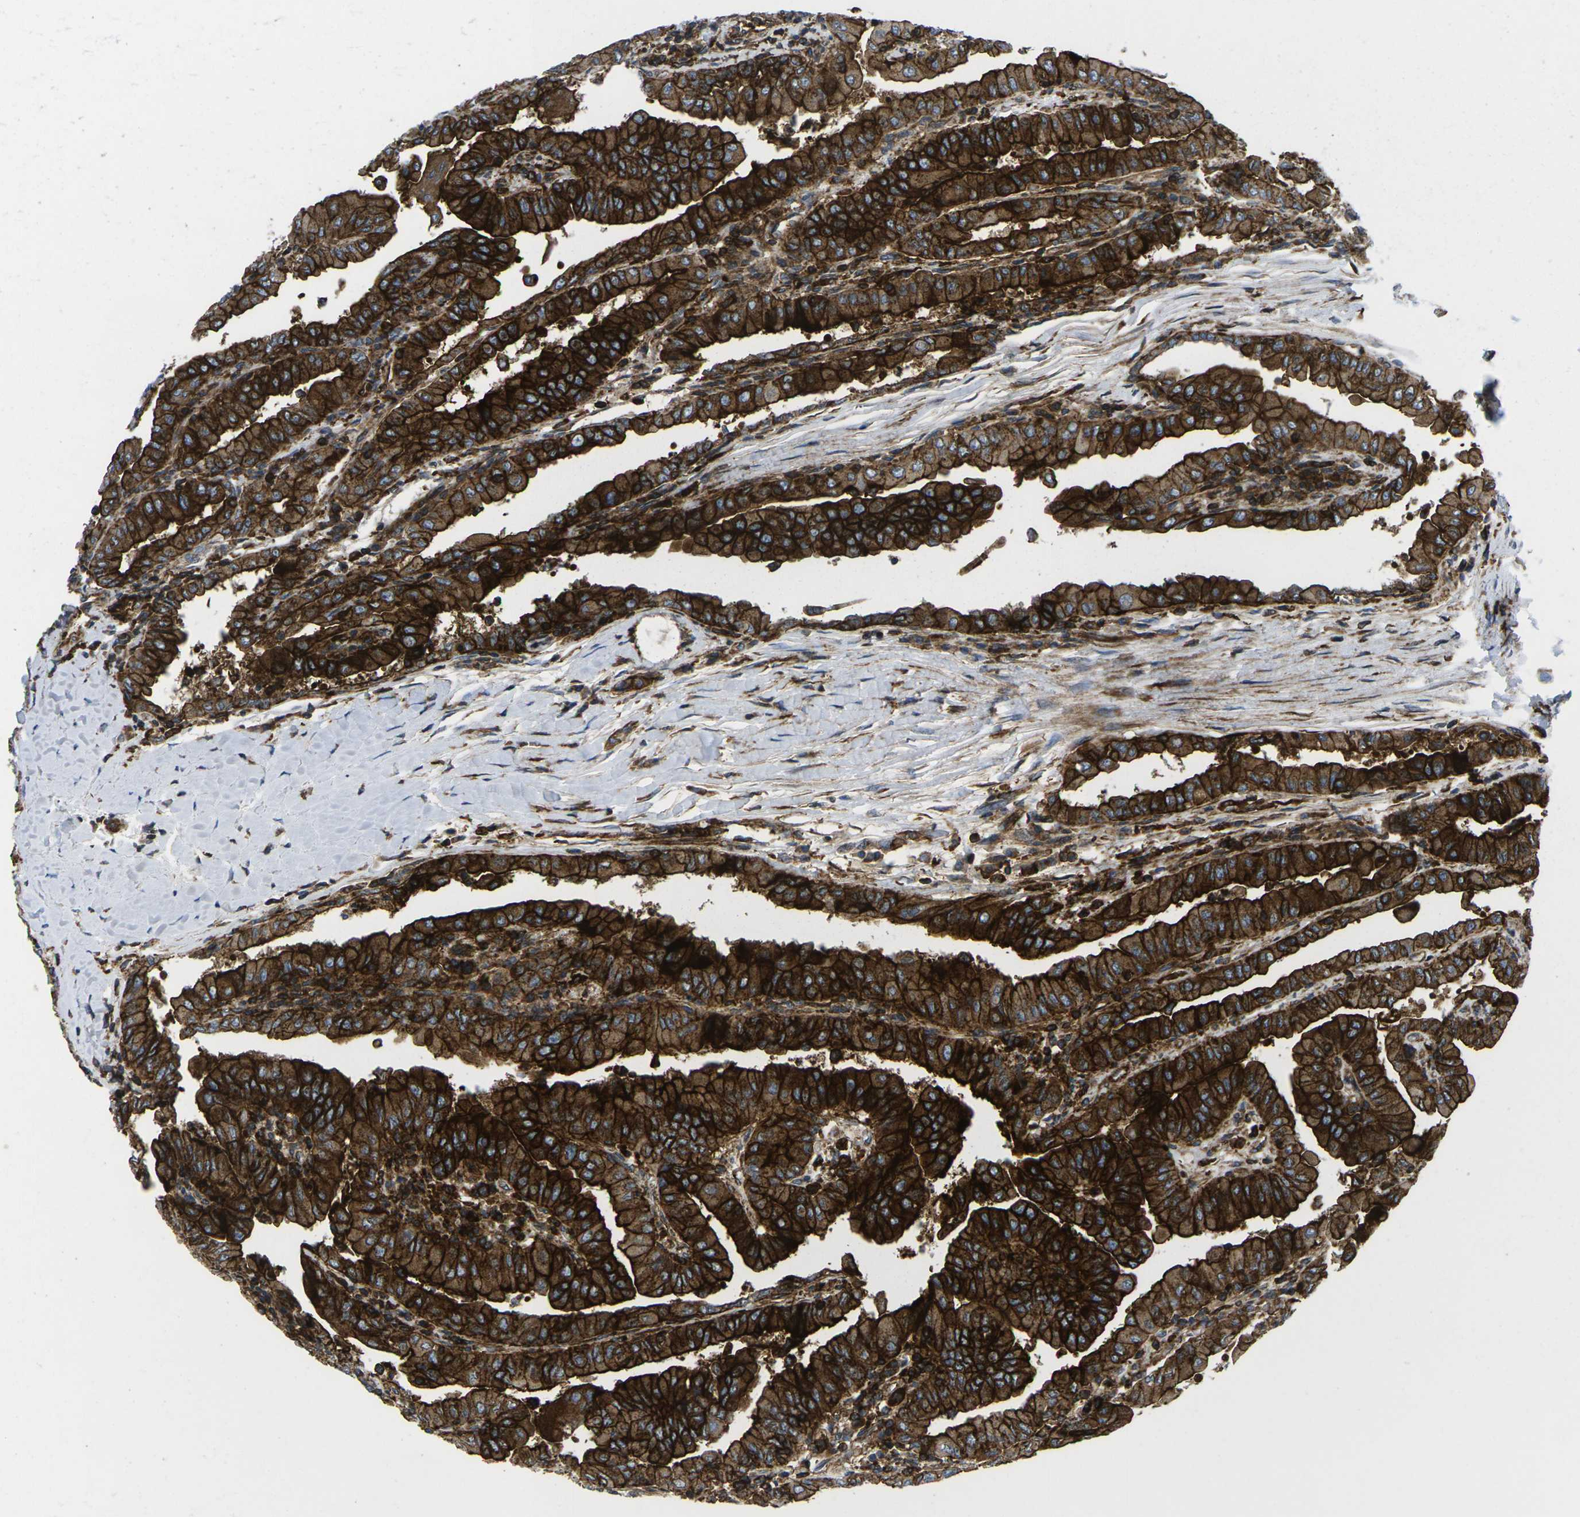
{"staining": {"intensity": "strong", "quantity": ">75%", "location": "cytoplasmic/membranous"}, "tissue": "thyroid cancer", "cell_type": "Tumor cells", "image_type": "cancer", "snomed": [{"axis": "morphology", "description": "Papillary adenocarcinoma, NOS"}, {"axis": "topography", "description": "Thyroid gland"}], "caption": "Strong cytoplasmic/membranous positivity for a protein is identified in about >75% of tumor cells of thyroid papillary adenocarcinoma using immunohistochemistry (IHC).", "gene": "IQGAP1", "patient": {"sex": "male", "age": 33}}